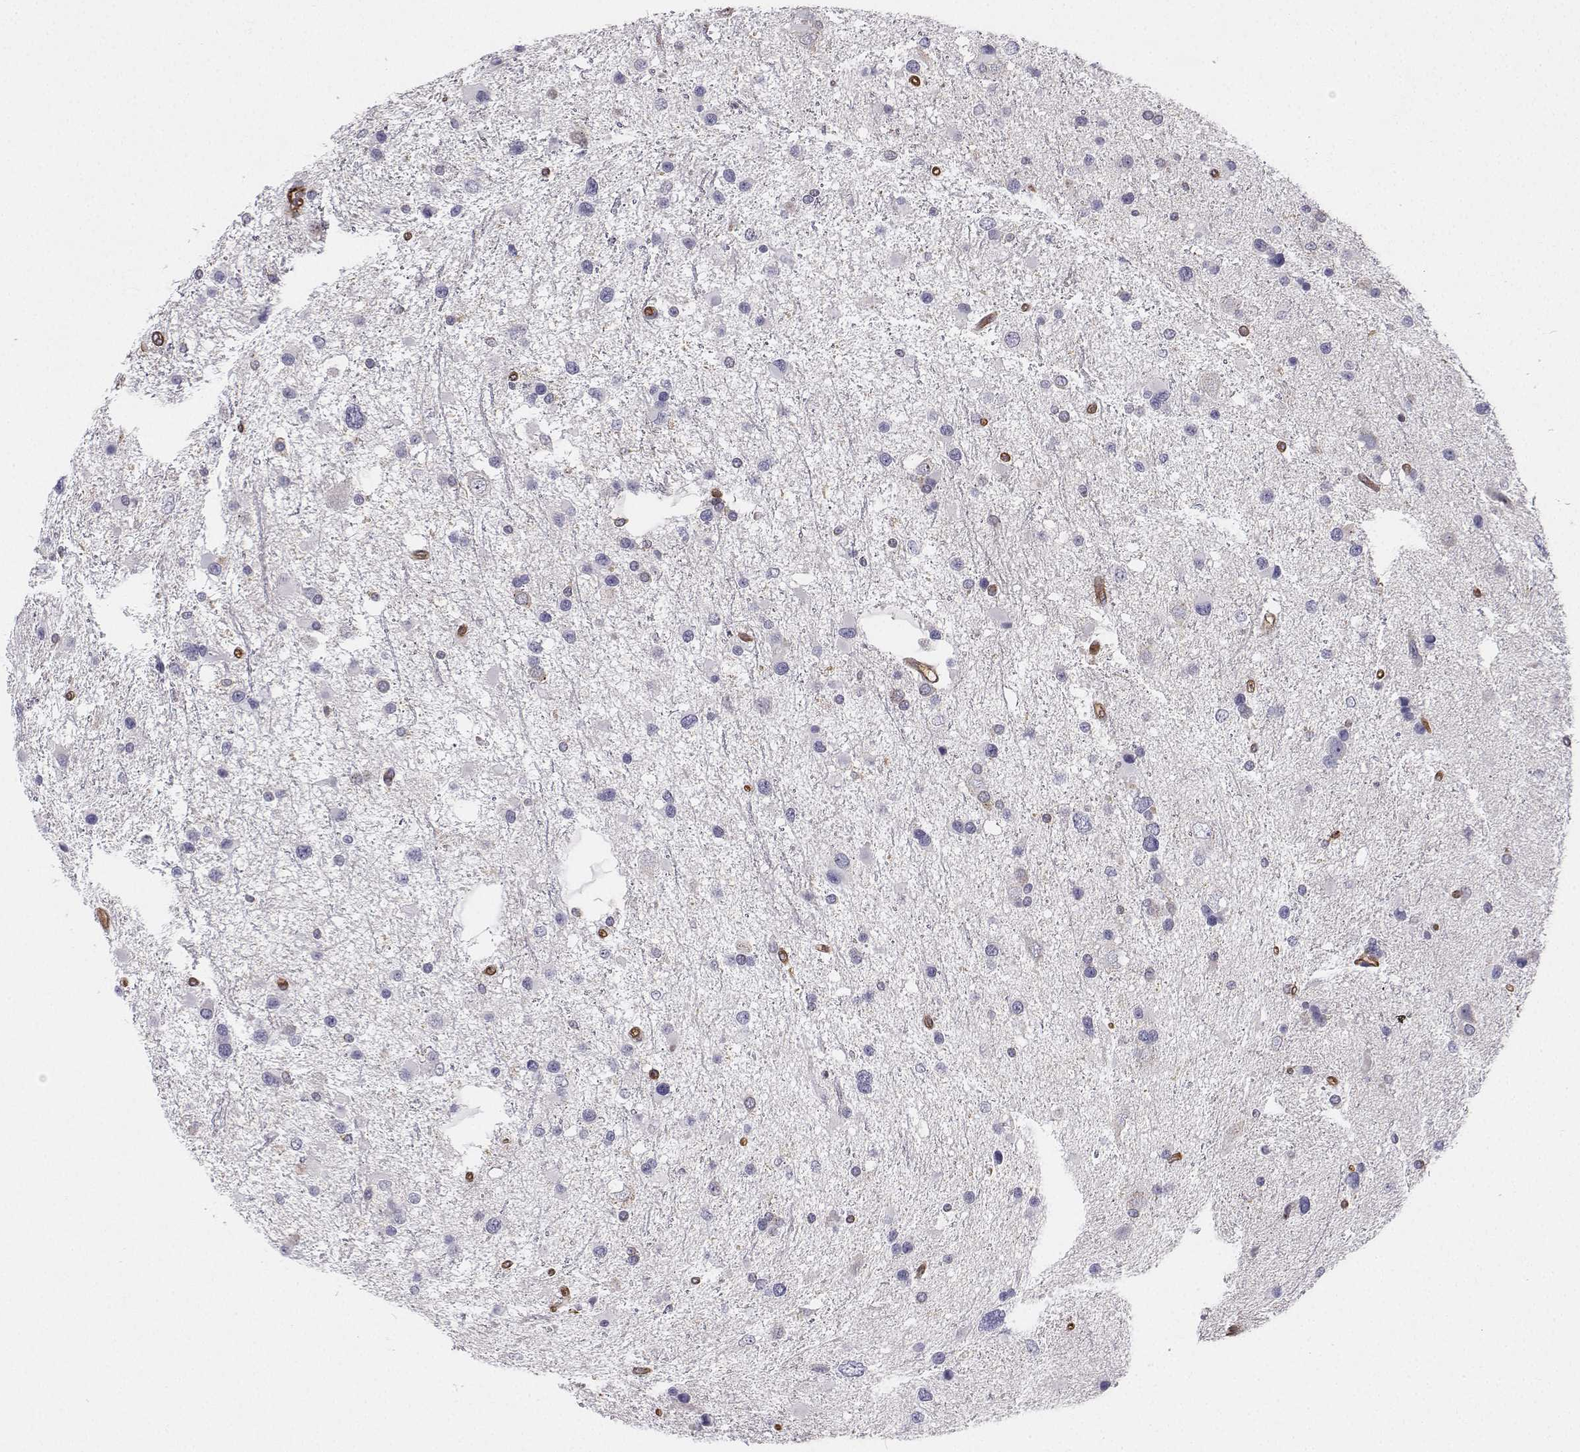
{"staining": {"intensity": "negative", "quantity": "none", "location": "none"}, "tissue": "glioma", "cell_type": "Tumor cells", "image_type": "cancer", "snomed": [{"axis": "morphology", "description": "Glioma, malignant, Low grade"}, {"axis": "topography", "description": "Brain"}], "caption": "High magnification brightfield microscopy of malignant glioma (low-grade) stained with DAB (brown) and counterstained with hematoxylin (blue): tumor cells show no significant positivity.", "gene": "MYH9", "patient": {"sex": "female", "age": 32}}